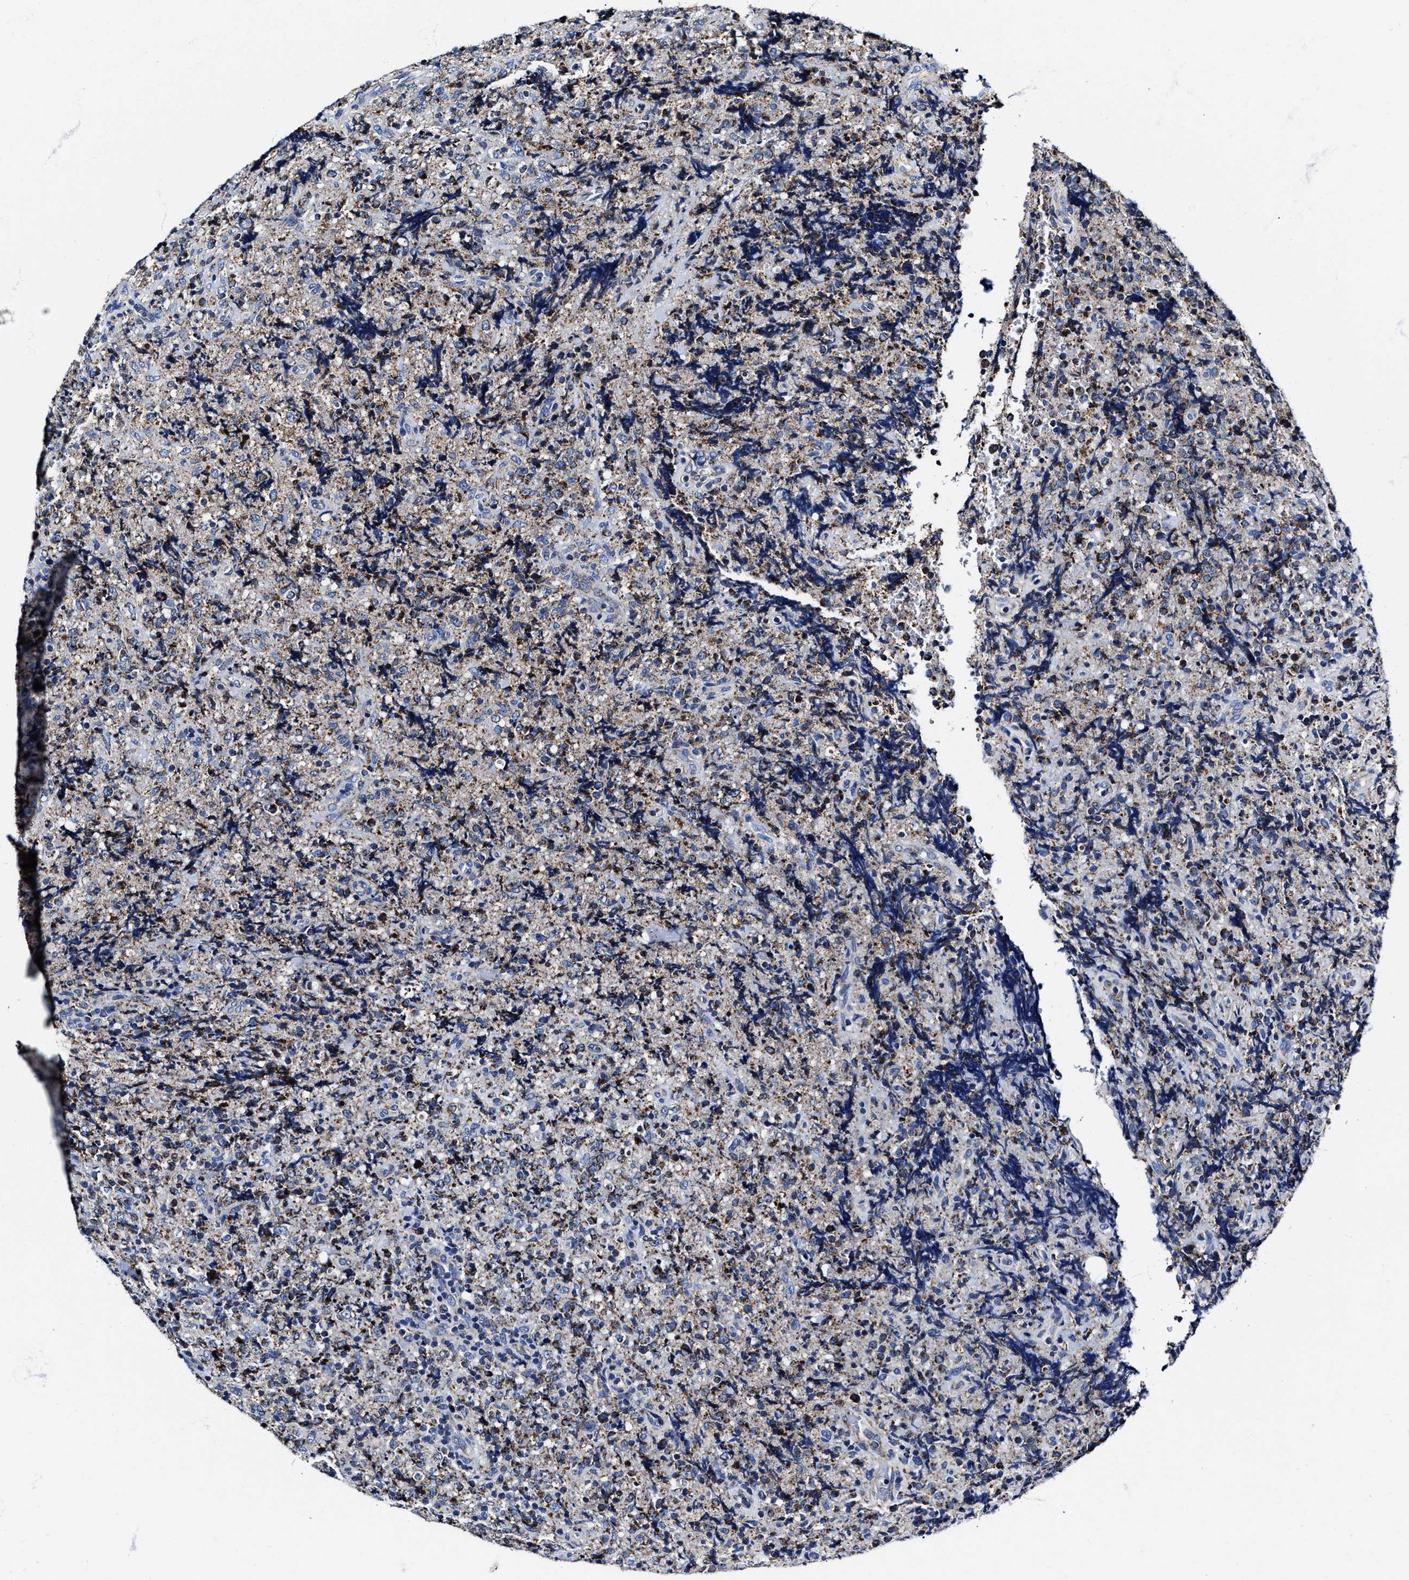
{"staining": {"intensity": "moderate", "quantity": "<25%", "location": "cytoplasmic/membranous"}, "tissue": "lymphoma", "cell_type": "Tumor cells", "image_type": "cancer", "snomed": [{"axis": "morphology", "description": "Malignant lymphoma, non-Hodgkin's type, High grade"}, {"axis": "topography", "description": "Tonsil"}], "caption": "Protein expression analysis of lymphoma exhibits moderate cytoplasmic/membranous positivity in about <25% of tumor cells.", "gene": "HINT2", "patient": {"sex": "female", "age": 36}}